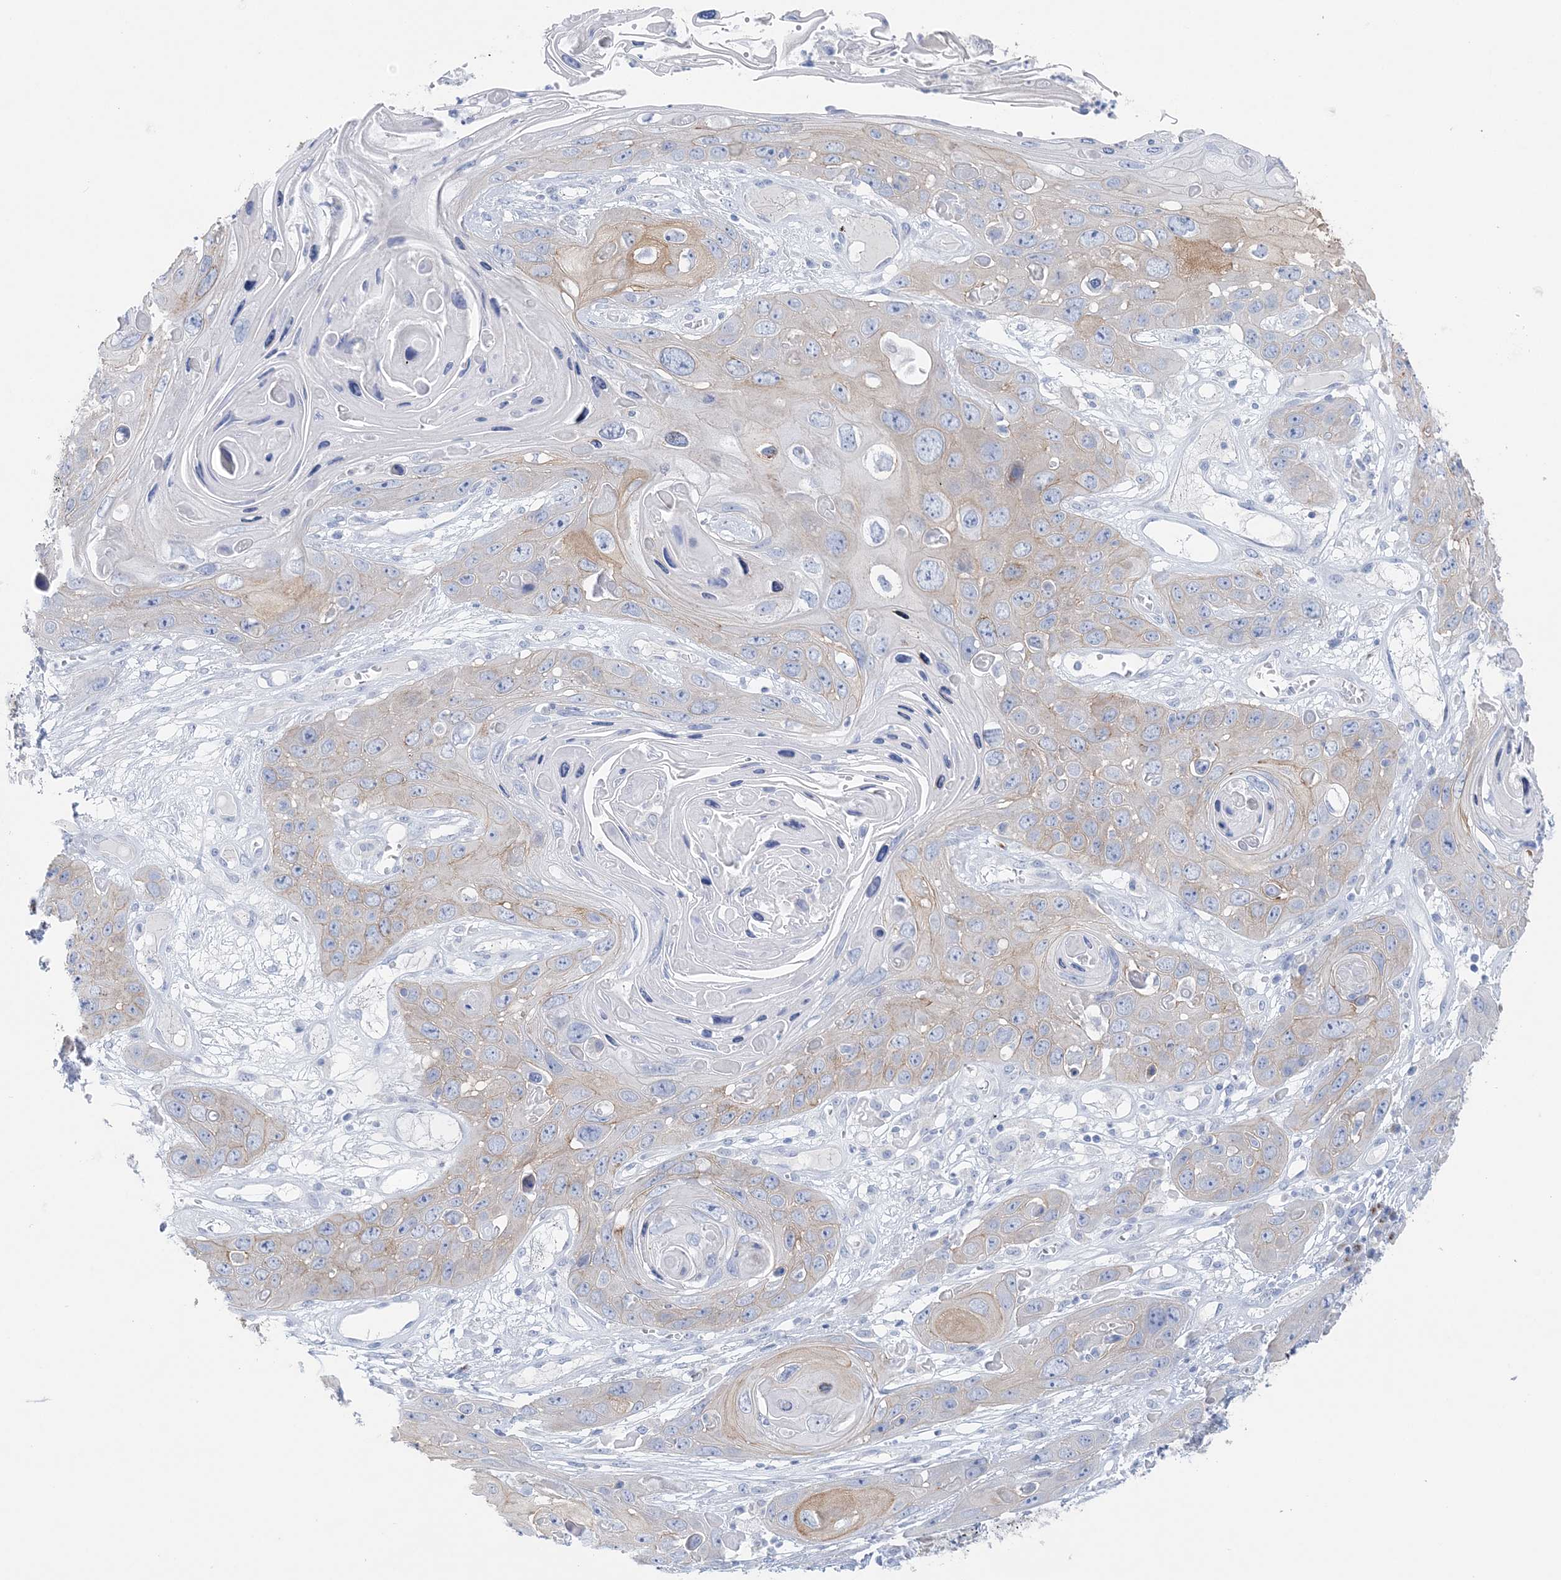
{"staining": {"intensity": "weak", "quantity": "25%-75%", "location": "cytoplasmic/membranous"}, "tissue": "skin cancer", "cell_type": "Tumor cells", "image_type": "cancer", "snomed": [{"axis": "morphology", "description": "Squamous cell carcinoma, NOS"}, {"axis": "topography", "description": "Skin"}], "caption": "A low amount of weak cytoplasmic/membranous expression is present in about 25%-75% of tumor cells in skin cancer tissue.", "gene": "SLC5A6", "patient": {"sex": "male", "age": 55}}